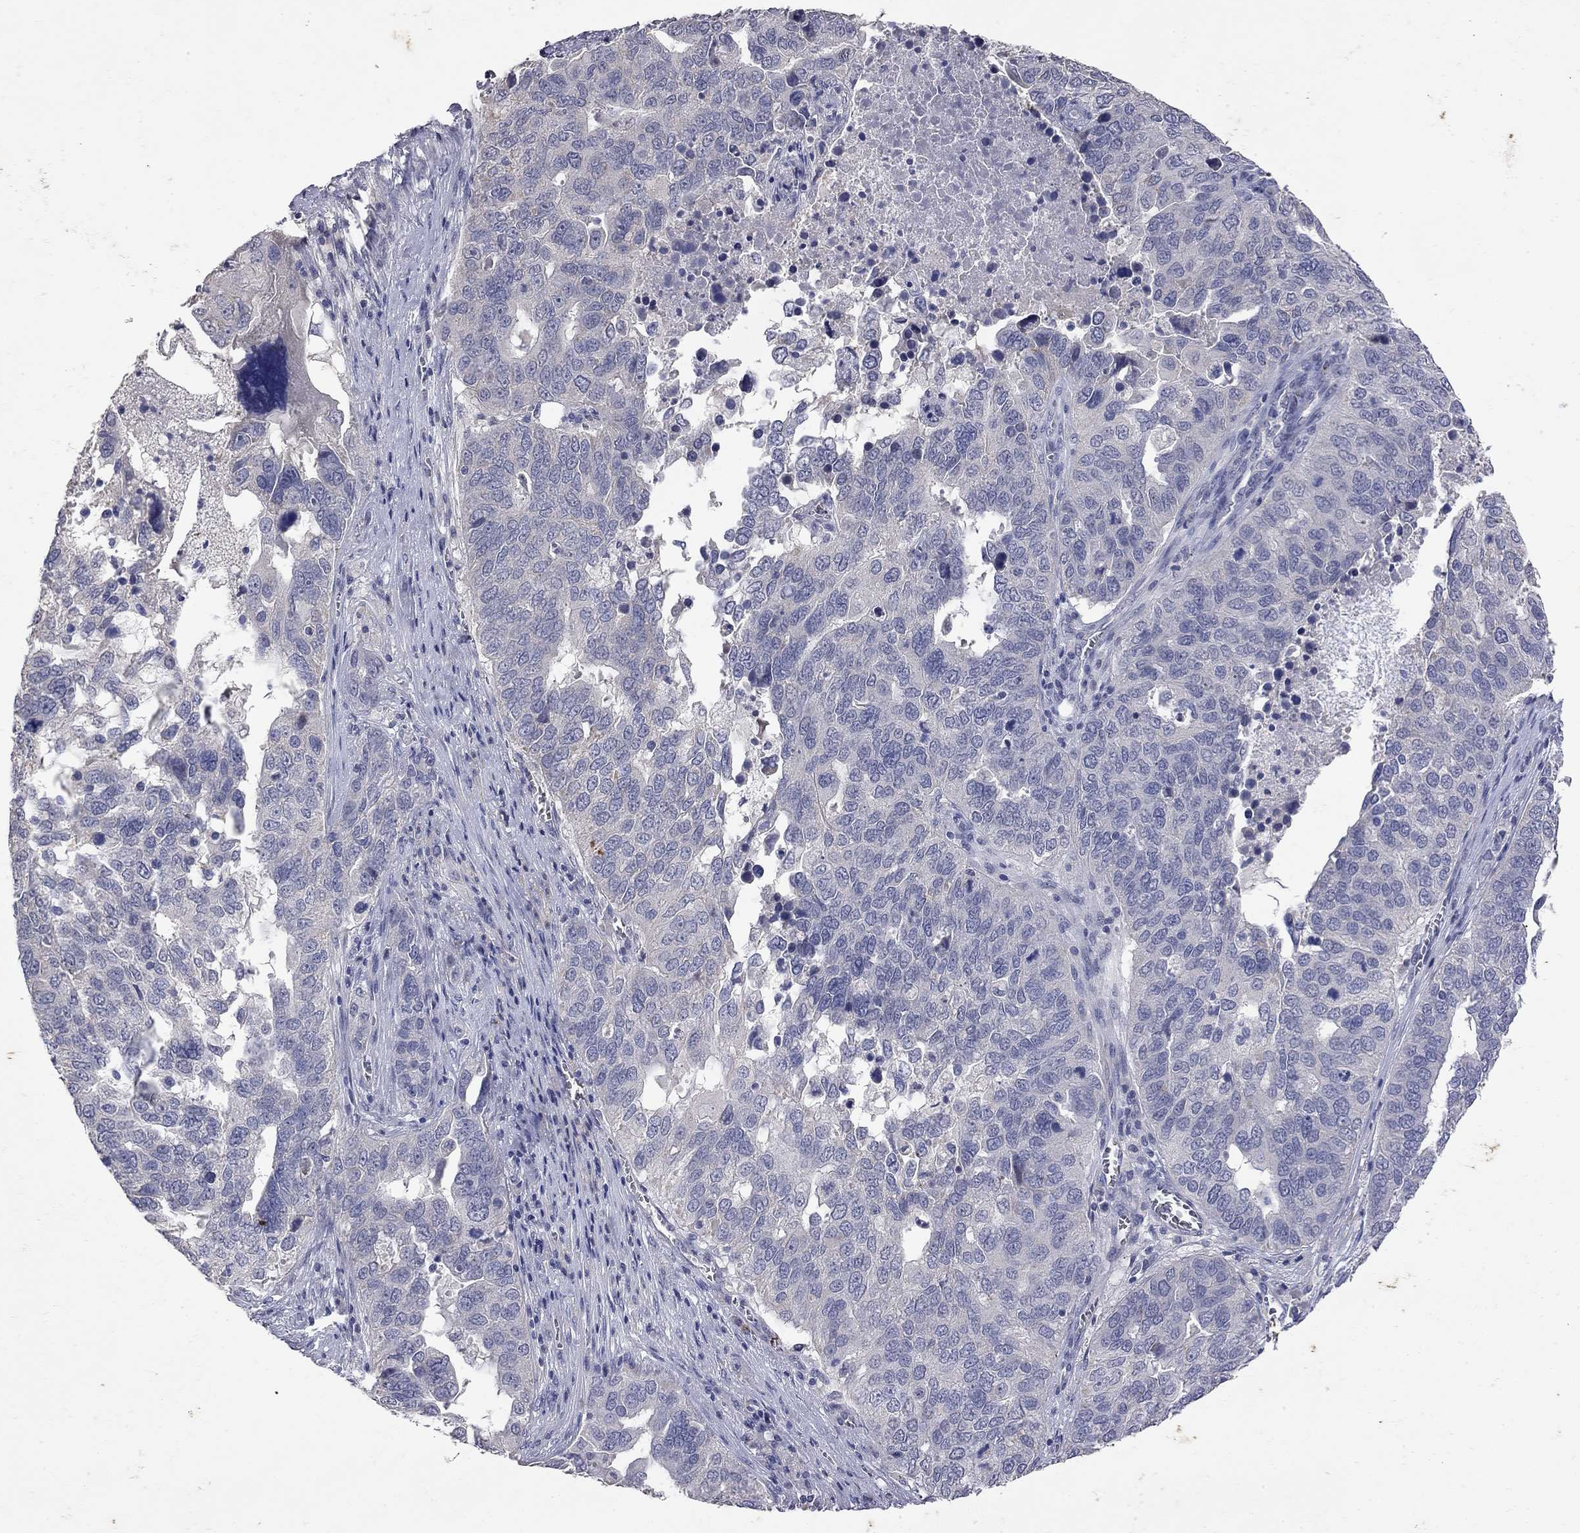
{"staining": {"intensity": "negative", "quantity": "none", "location": "none"}, "tissue": "ovarian cancer", "cell_type": "Tumor cells", "image_type": "cancer", "snomed": [{"axis": "morphology", "description": "Carcinoma, endometroid"}, {"axis": "topography", "description": "Soft tissue"}, {"axis": "topography", "description": "Ovary"}], "caption": "Ovarian cancer stained for a protein using IHC reveals no staining tumor cells.", "gene": "NOS2", "patient": {"sex": "female", "age": 52}}